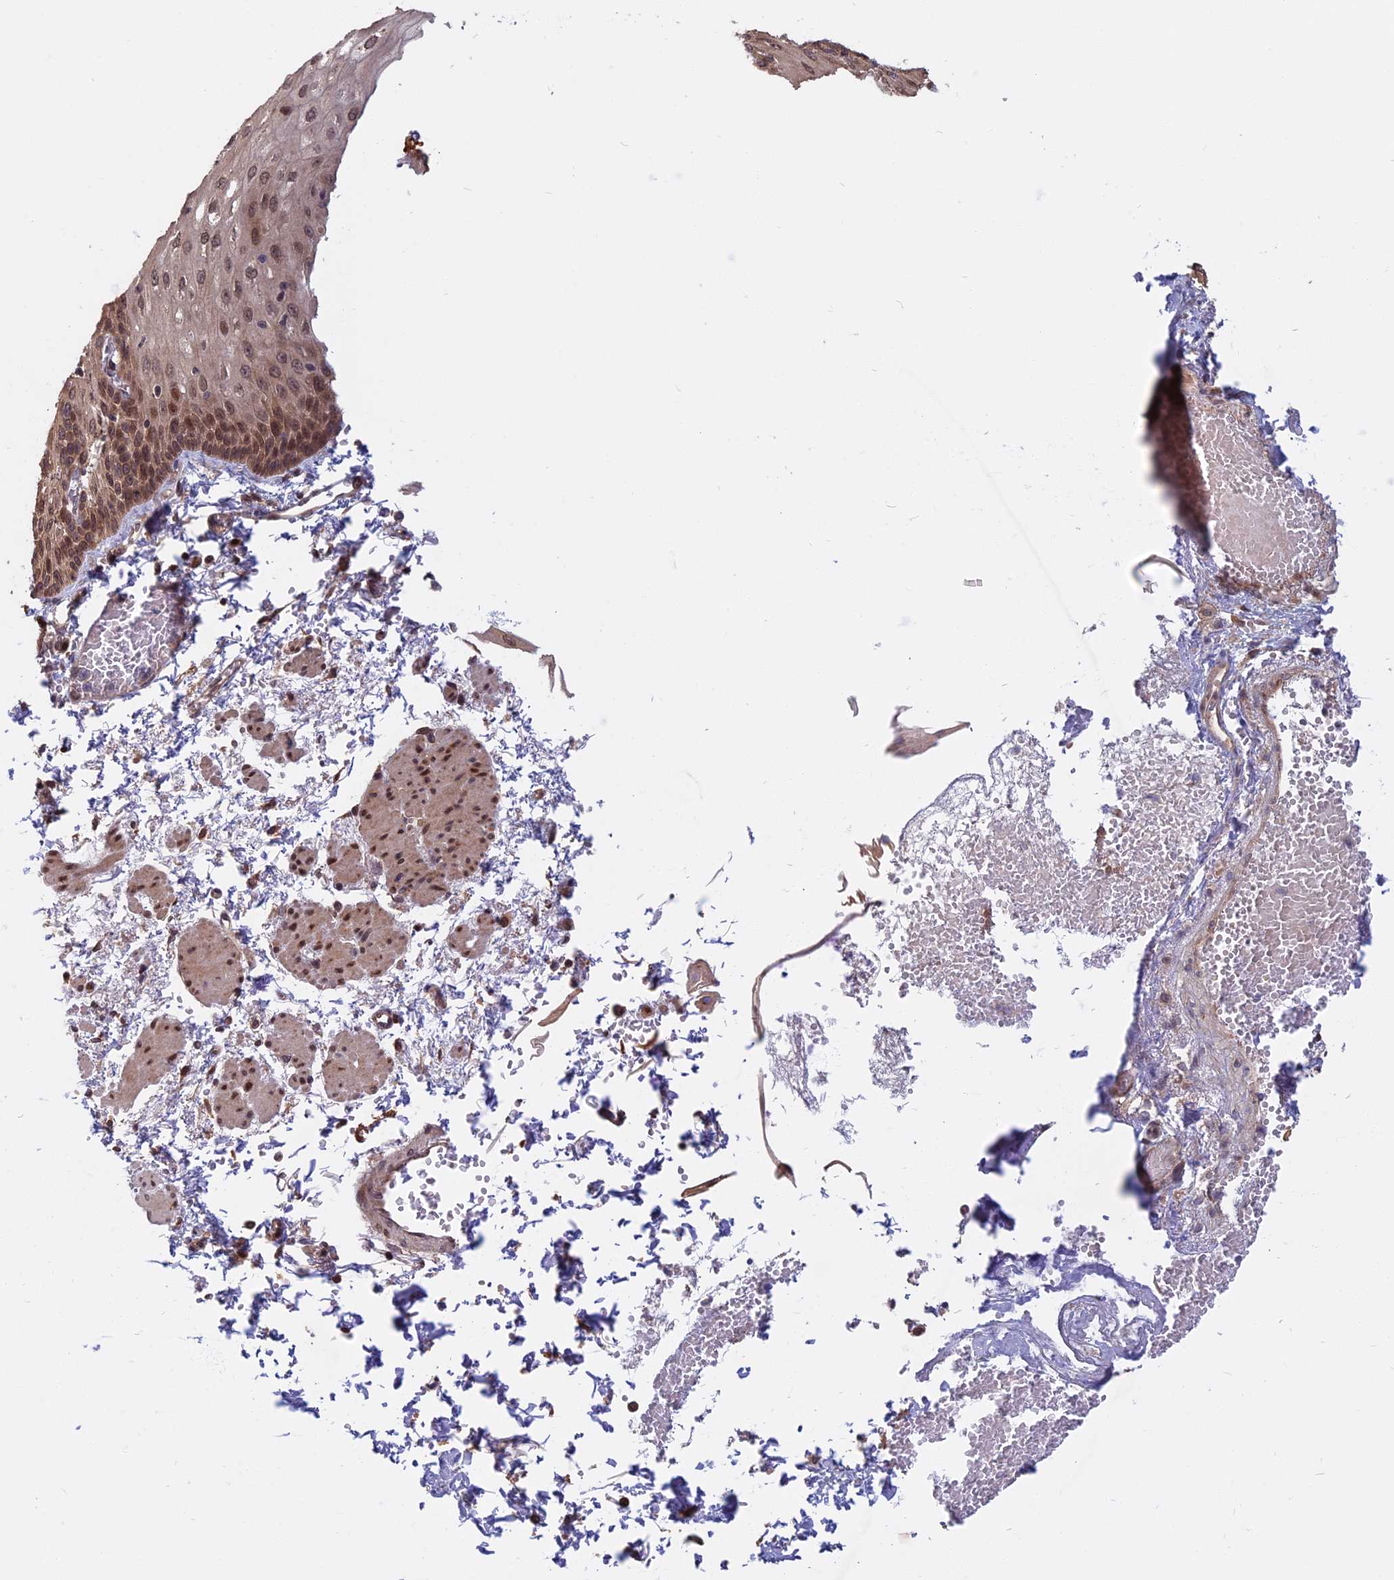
{"staining": {"intensity": "moderate", "quantity": ">75%", "location": "nuclear"}, "tissue": "esophagus", "cell_type": "Squamous epithelial cells", "image_type": "normal", "snomed": [{"axis": "morphology", "description": "Normal tissue, NOS"}, {"axis": "topography", "description": "Esophagus"}], "caption": "An immunohistochemistry histopathology image of benign tissue is shown. Protein staining in brown highlights moderate nuclear positivity in esophagus within squamous epithelial cells.", "gene": "CCDC113", "patient": {"sex": "male", "age": 81}}